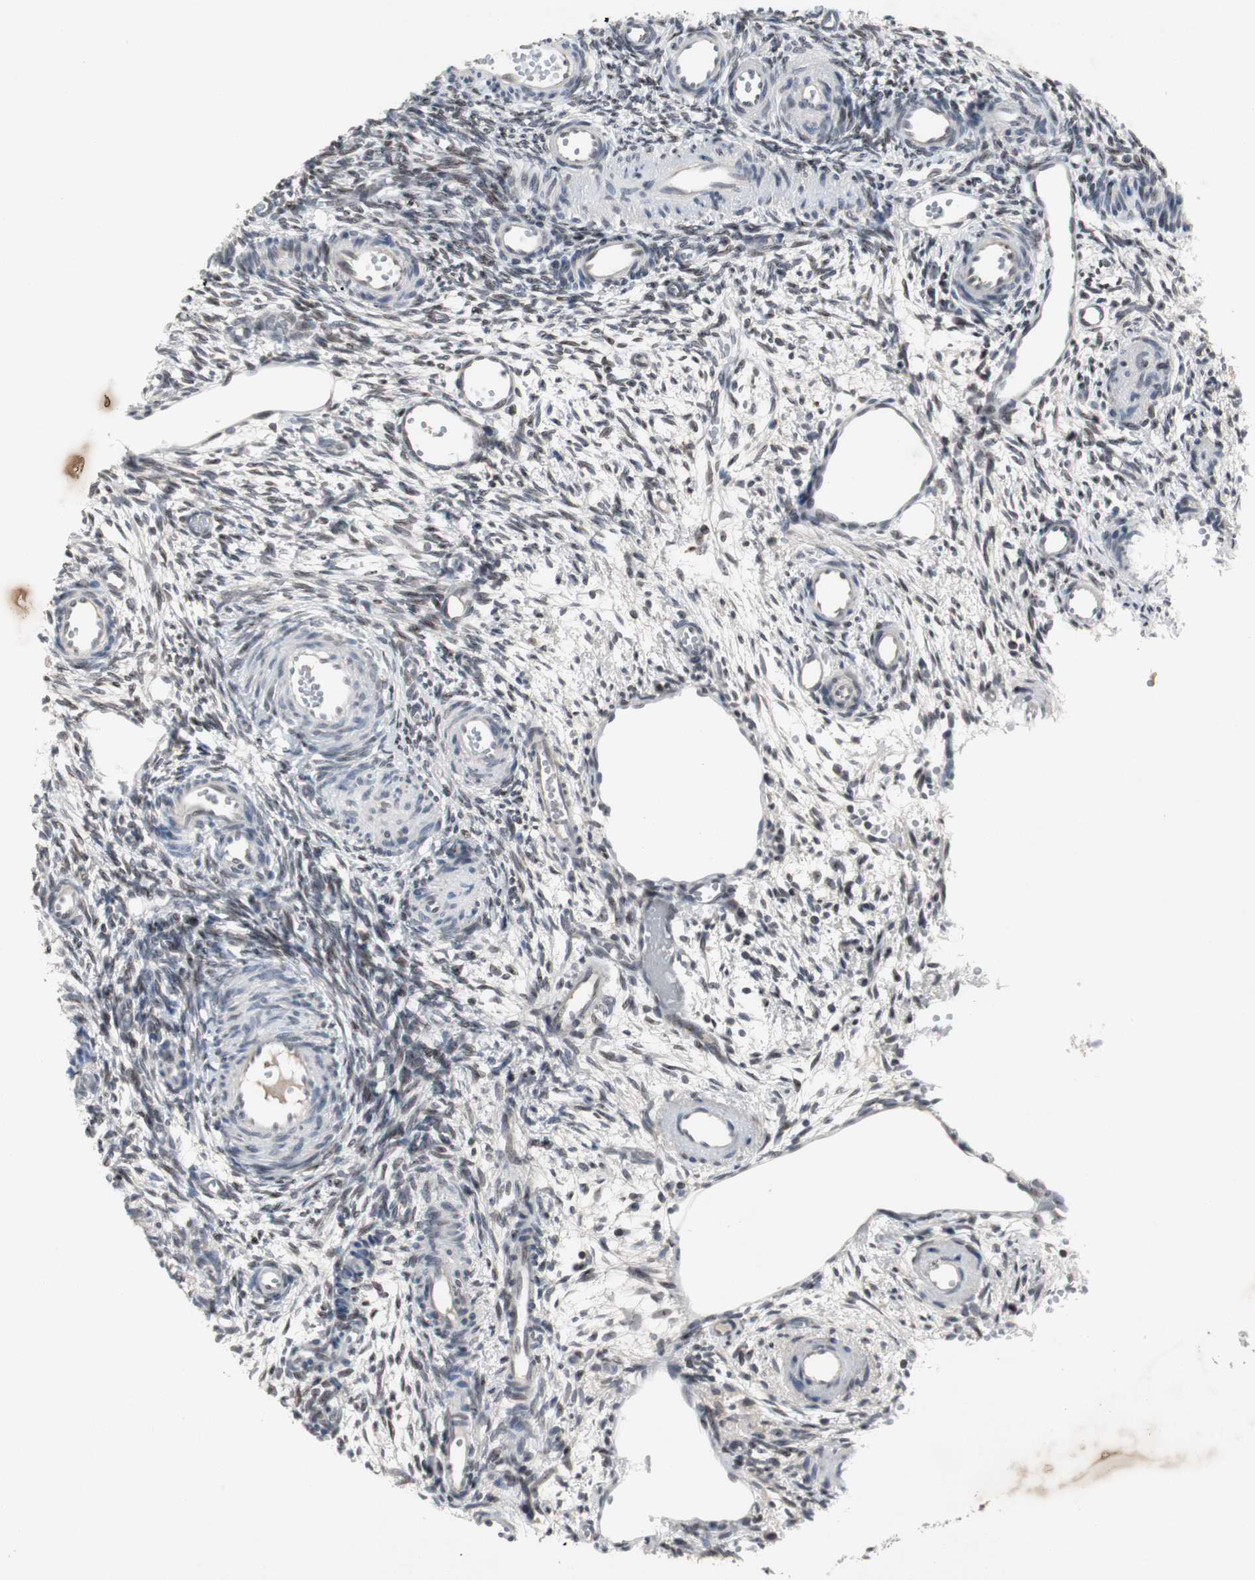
{"staining": {"intensity": "moderate", "quantity": "<25%", "location": "nuclear"}, "tissue": "ovary", "cell_type": "Ovarian stroma cells", "image_type": "normal", "snomed": [{"axis": "morphology", "description": "Normal tissue, NOS"}, {"axis": "topography", "description": "Ovary"}], "caption": "Immunohistochemical staining of unremarkable ovary displays low levels of moderate nuclear positivity in about <25% of ovarian stroma cells.", "gene": "ZNF396", "patient": {"sex": "female", "age": 35}}